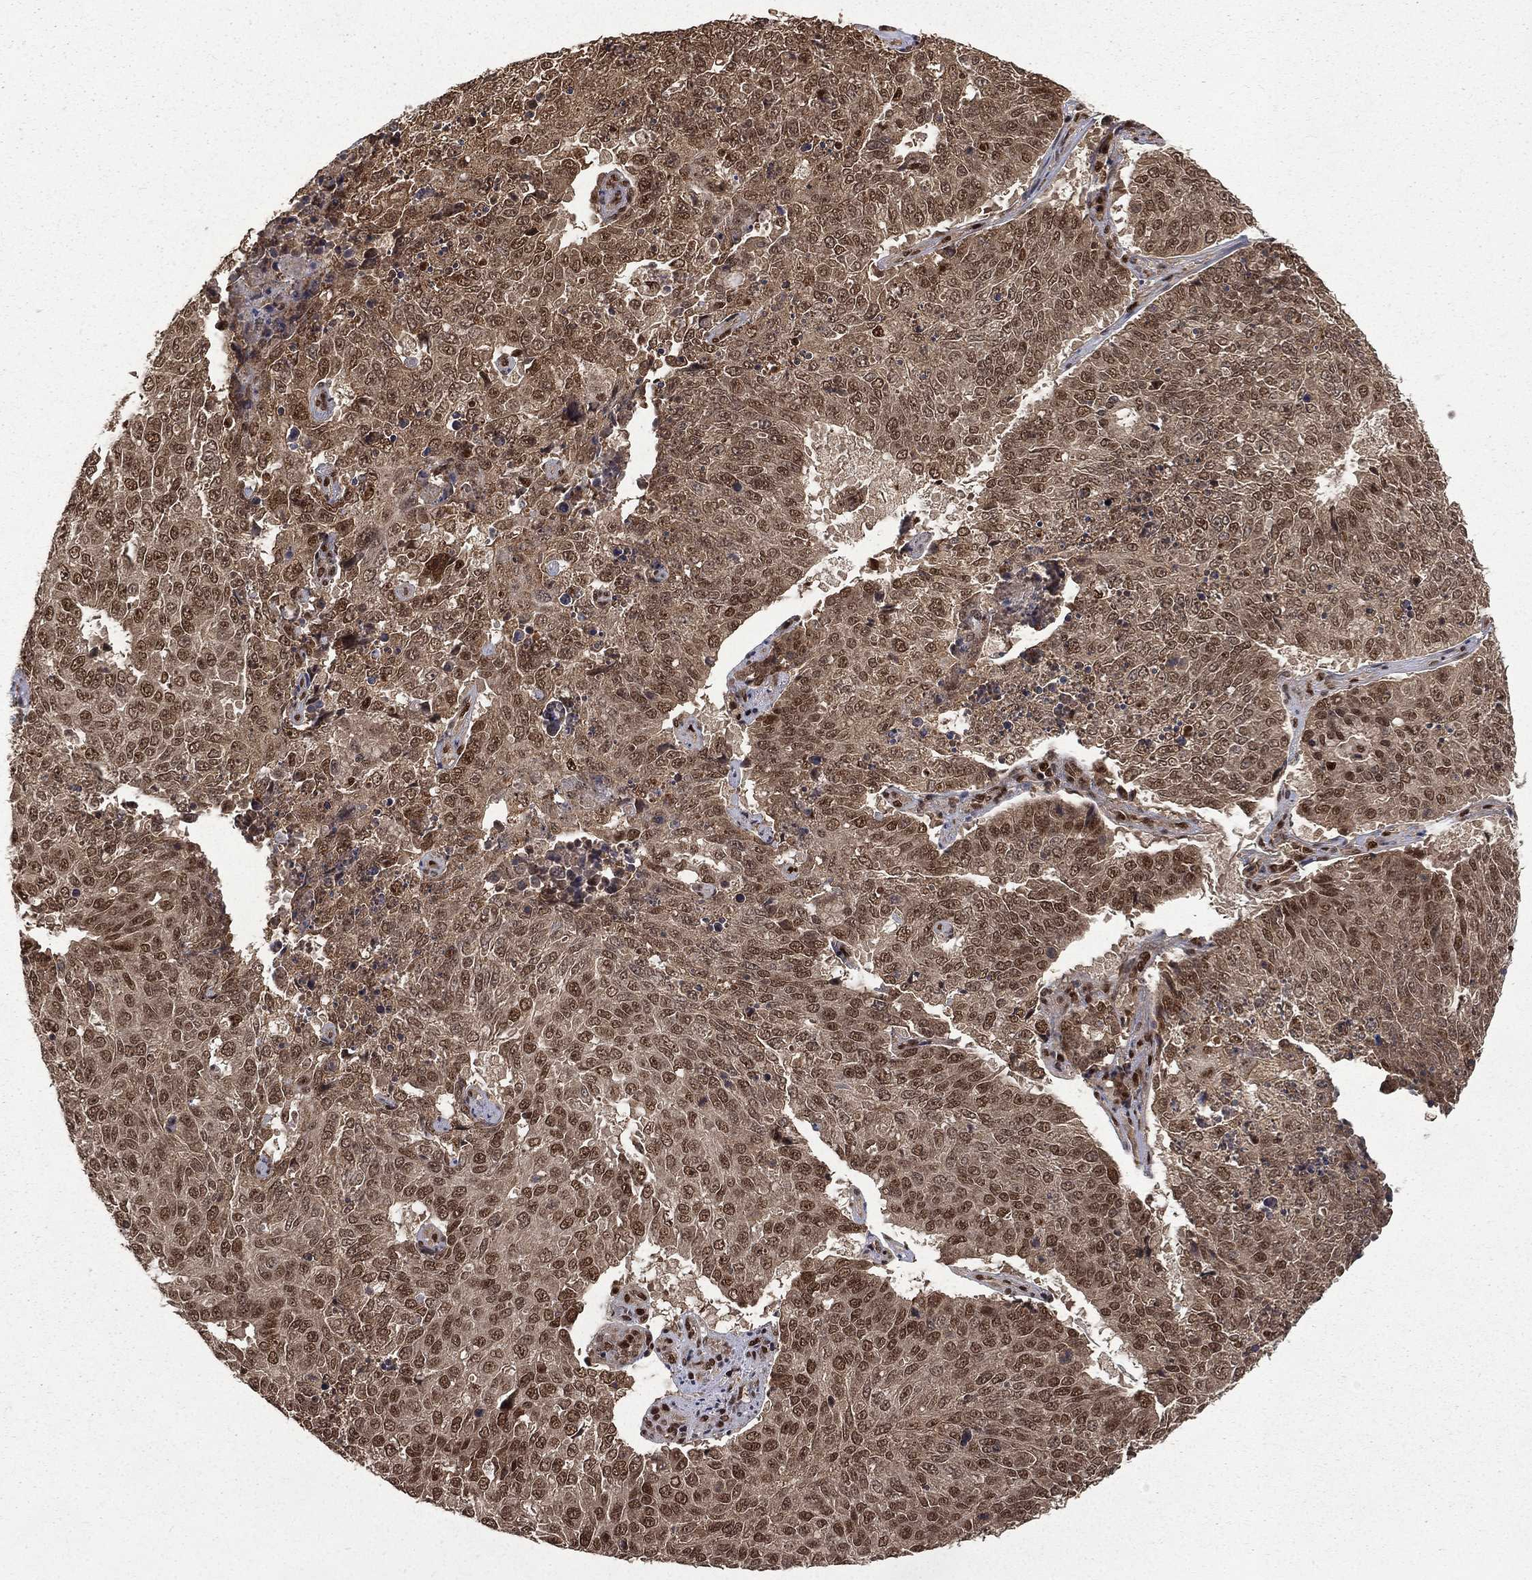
{"staining": {"intensity": "moderate", "quantity": "25%-75%", "location": "cytoplasmic/membranous,nuclear"}, "tissue": "lung cancer", "cell_type": "Tumor cells", "image_type": "cancer", "snomed": [{"axis": "morphology", "description": "Normal tissue, NOS"}, {"axis": "morphology", "description": "Squamous cell carcinoma, NOS"}, {"axis": "topography", "description": "Bronchus"}, {"axis": "topography", "description": "Lung"}], "caption": "This is an image of immunohistochemistry (IHC) staining of lung cancer, which shows moderate positivity in the cytoplasmic/membranous and nuclear of tumor cells.", "gene": "JMJD6", "patient": {"sex": "male", "age": 64}}